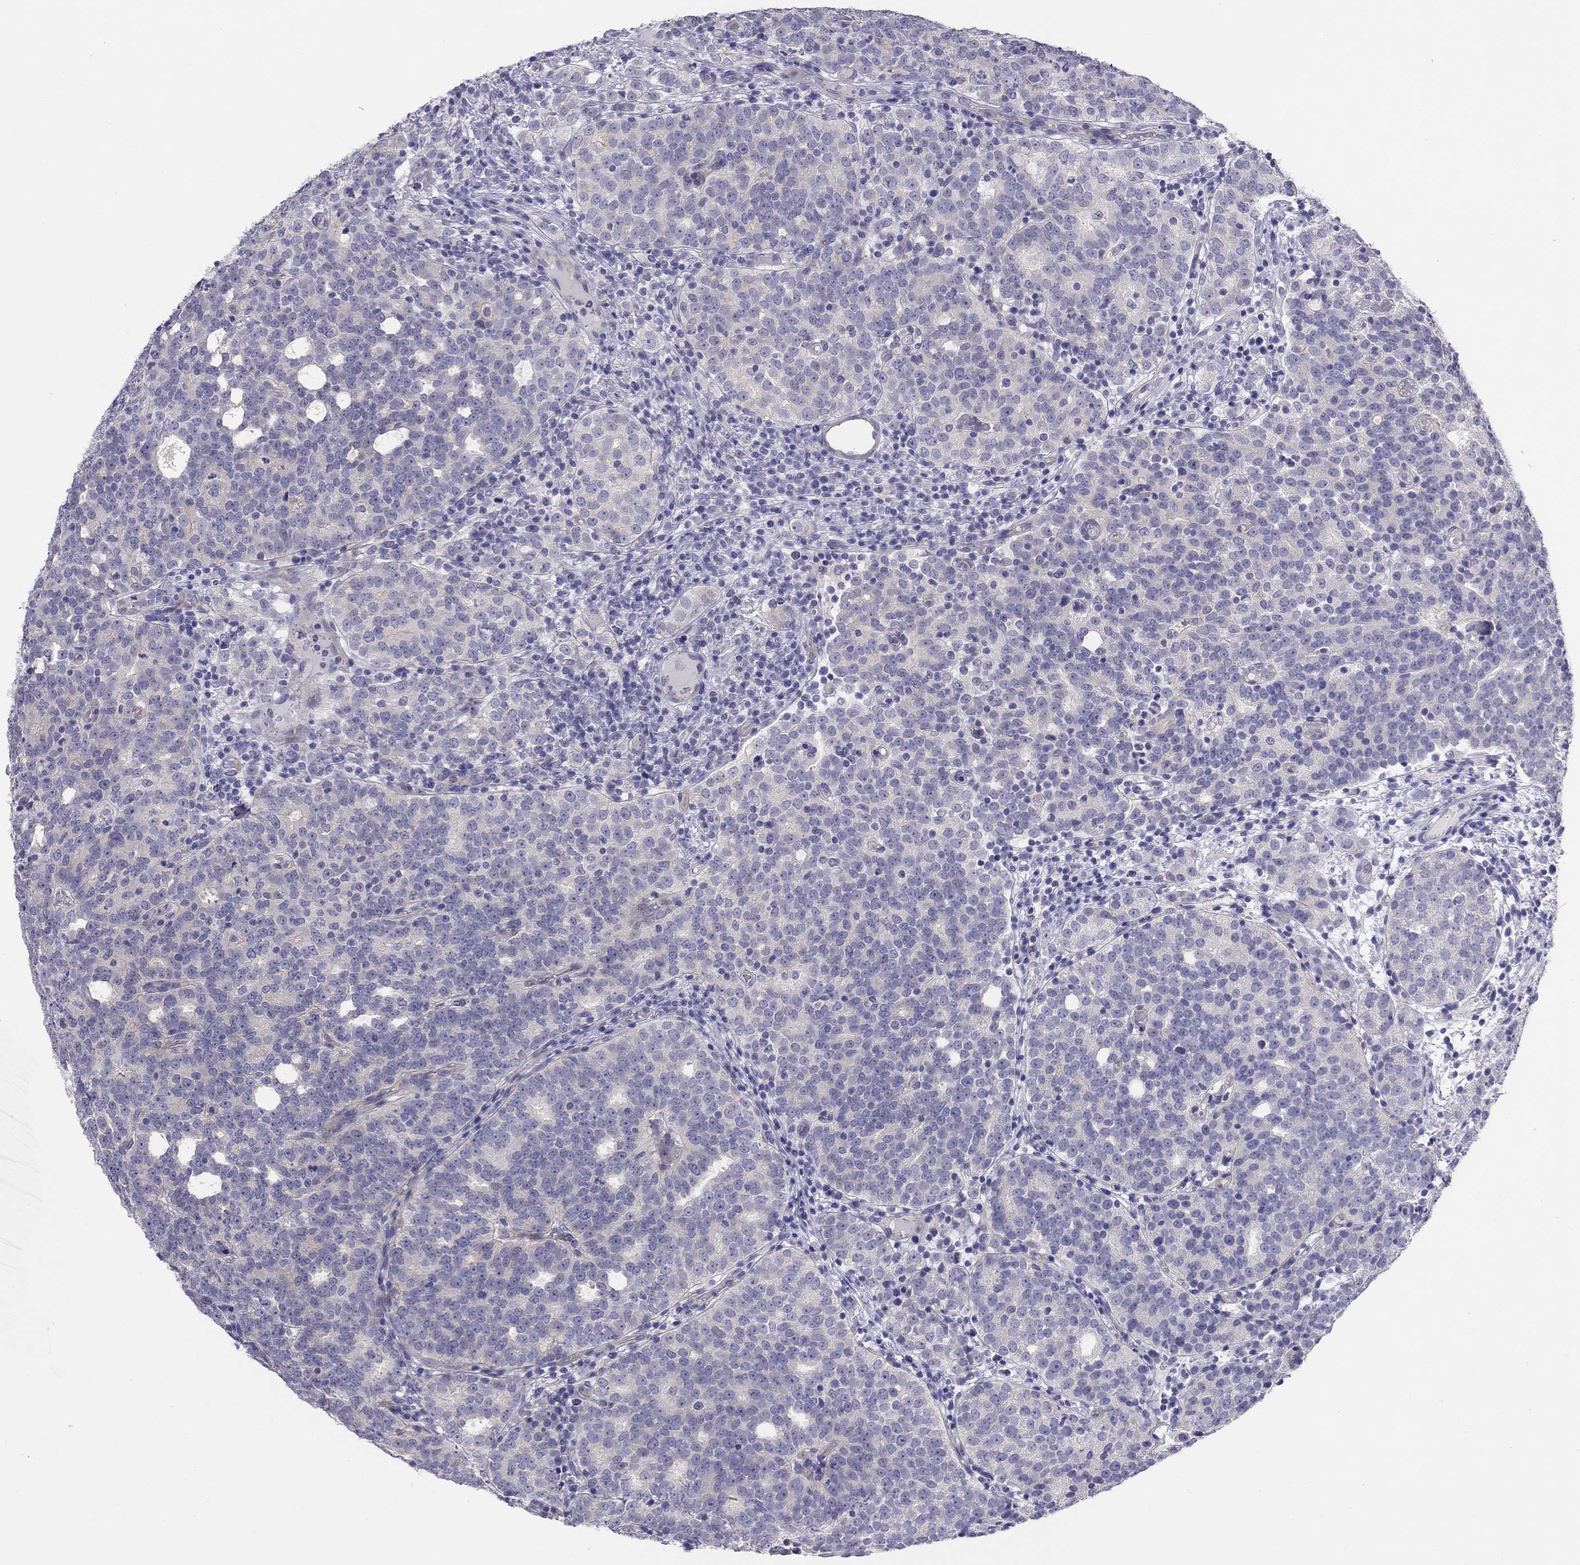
{"staining": {"intensity": "negative", "quantity": "none", "location": "none"}, "tissue": "prostate cancer", "cell_type": "Tumor cells", "image_type": "cancer", "snomed": [{"axis": "morphology", "description": "Adenocarcinoma, High grade"}, {"axis": "topography", "description": "Prostate"}], "caption": "DAB (3,3'-diaminobenzidine) immunohistochemical staining of prostate high-grade adenocarcinoma exhibits no significant staining in tumor cells. (Brightfield microscopy of DAB (3,3'-diaminobenzidine) immunohistochemistry (IHC) at high magnification).", "gene": "MGAT4C", "patient": {"sex": "male", "age": 53}}